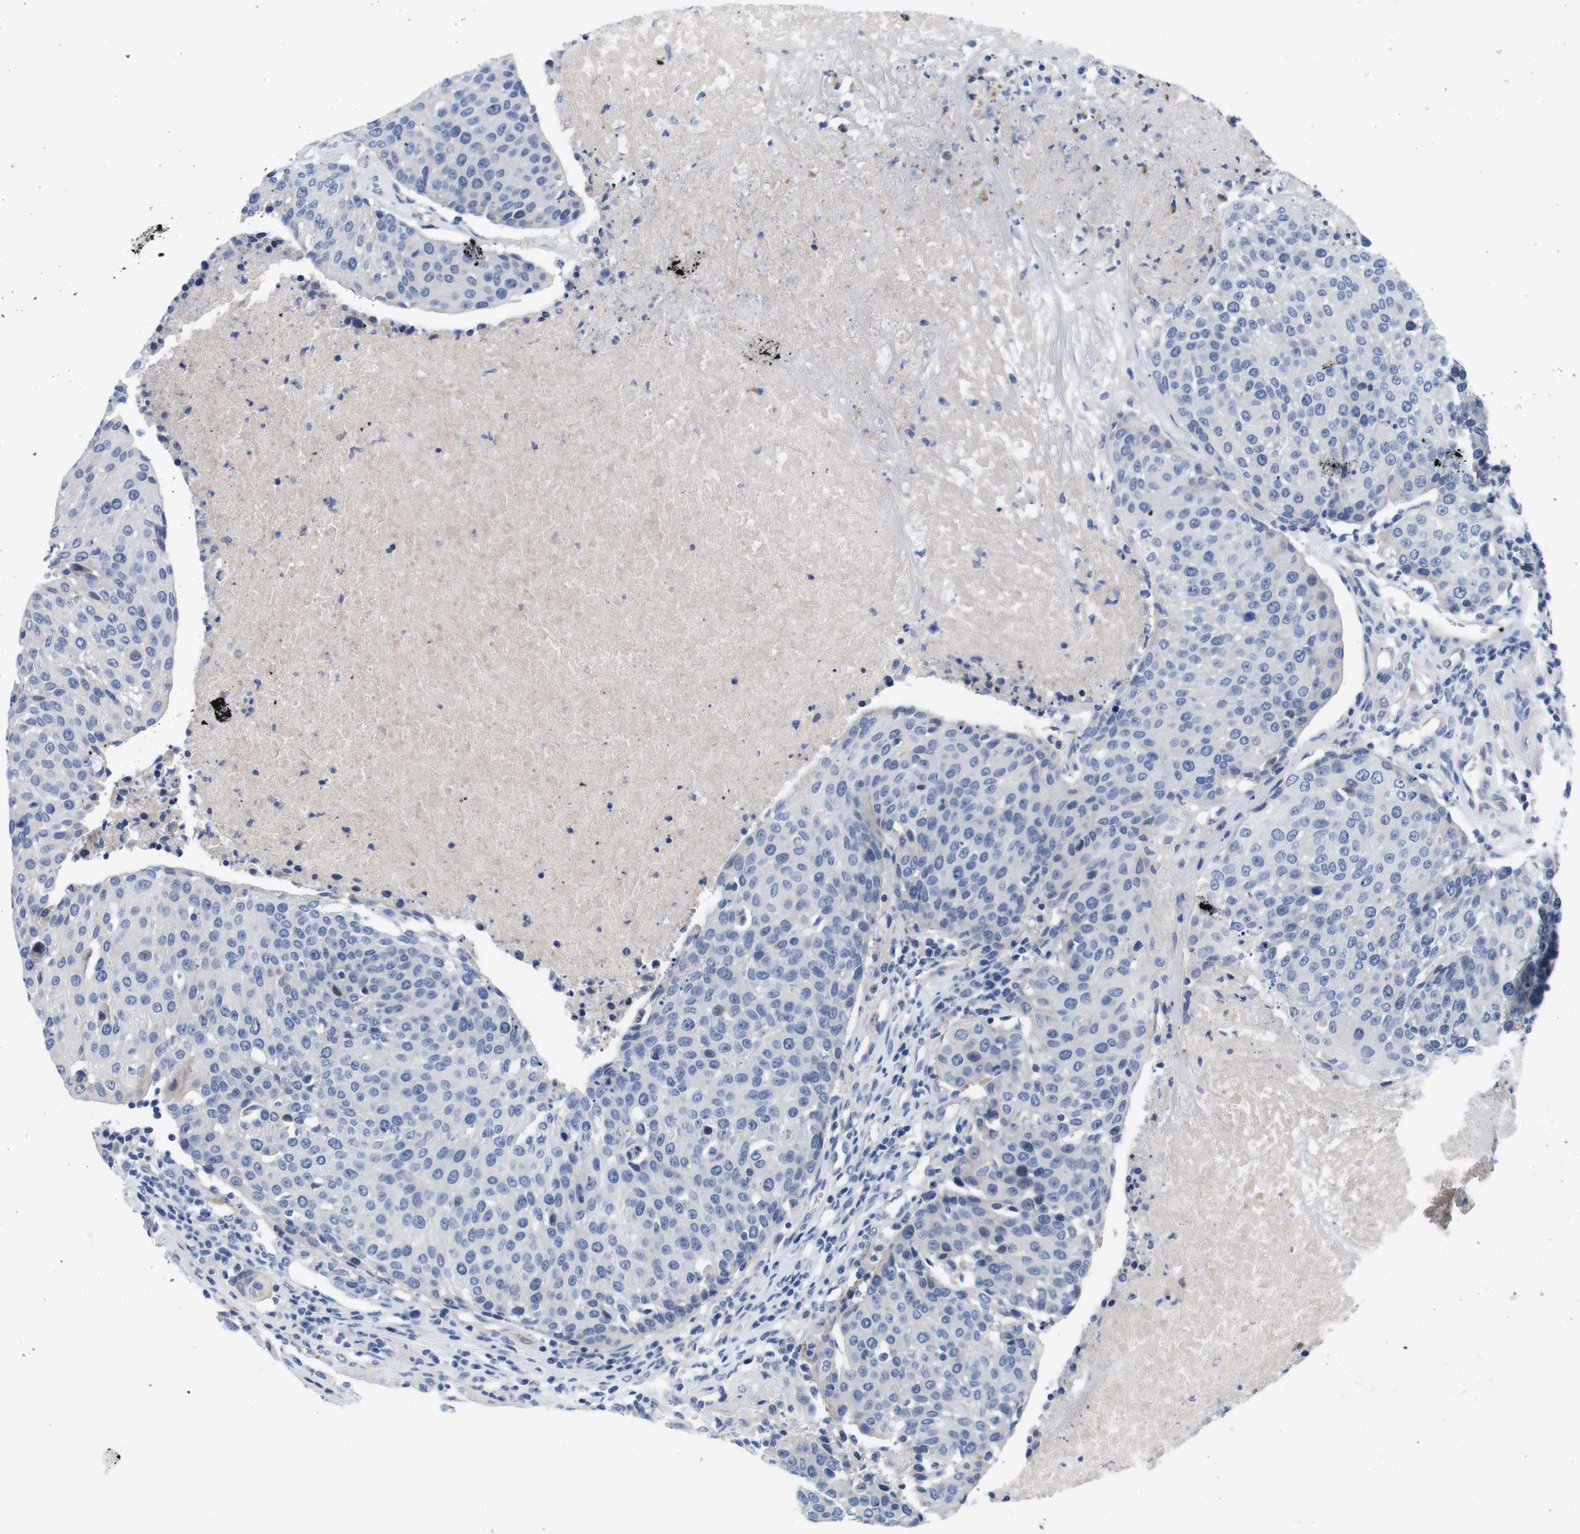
{"staining": {"intensity": "negative", "quantity": "none", "location": "none"}, "tissue": "urothelial cancer", "cell_type": "Tumor cells", "image_type": "cancer", "snomed": [{"axis": "morphology", "description": "Urothelial carcinoma, High grade"}, {"axis": "topography", "description": "Urinary bladder"}], "caption": "IHC of human urothelial cancer demonstrates no positivity in tumor cells.", "gene": "C1RL", "patient": {"sex": "female", "age": 85}}